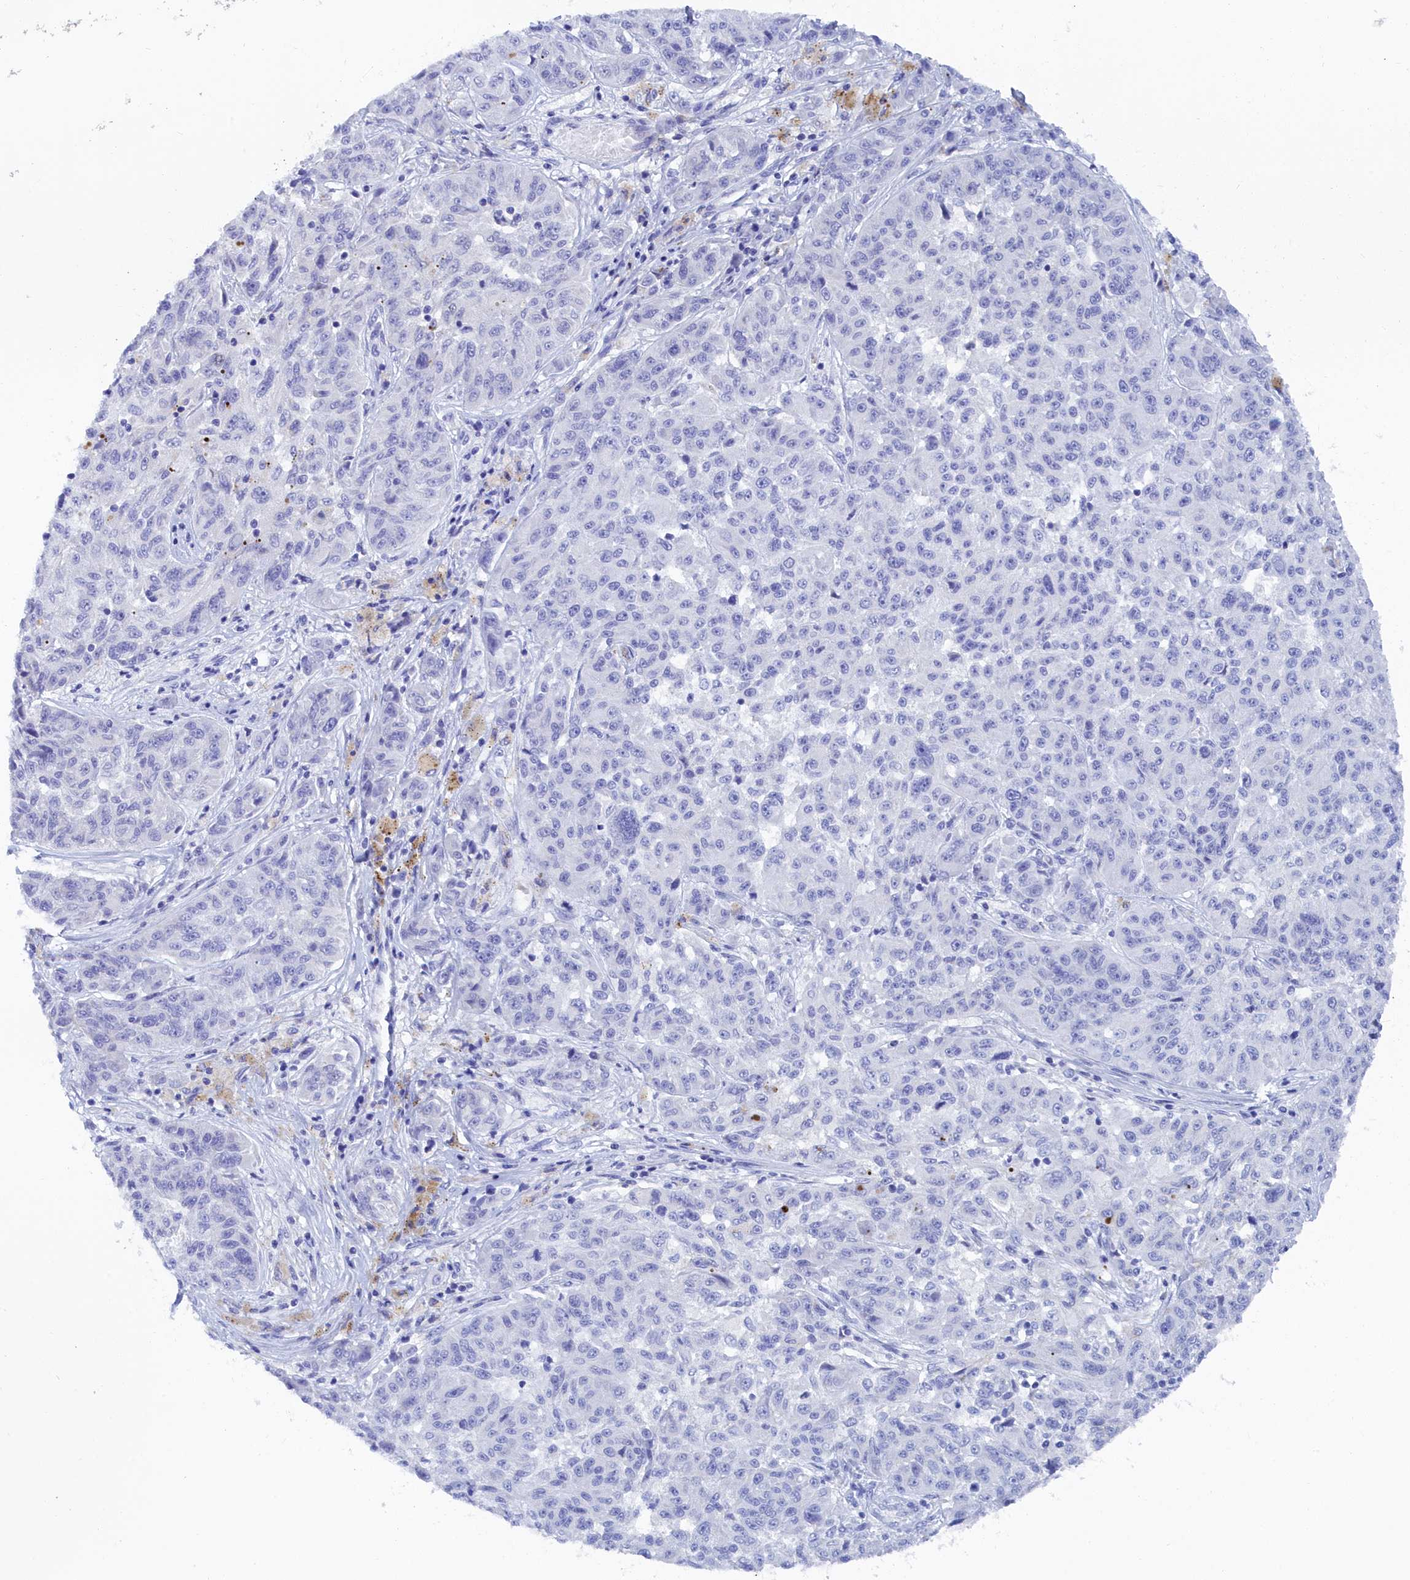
{"staining": {"intensity": "negative", "quantity": "none", "location": "none"}, "tissue": "melanoma", "cell_type": "Tumor cells", "image_type": "cancer", "snomed": [{"axis": "morphology", "description": "Malignant melanoma, NOS"}, {"axis": "topography", "description": "Skin"}], "caption": "Malignant melanoma stained for a protein using immunohistochemistry (IHC) exhibits no expression tumor cells.", "gene": "TRIM10", "patient": {"sex": "male", "age": 53}}